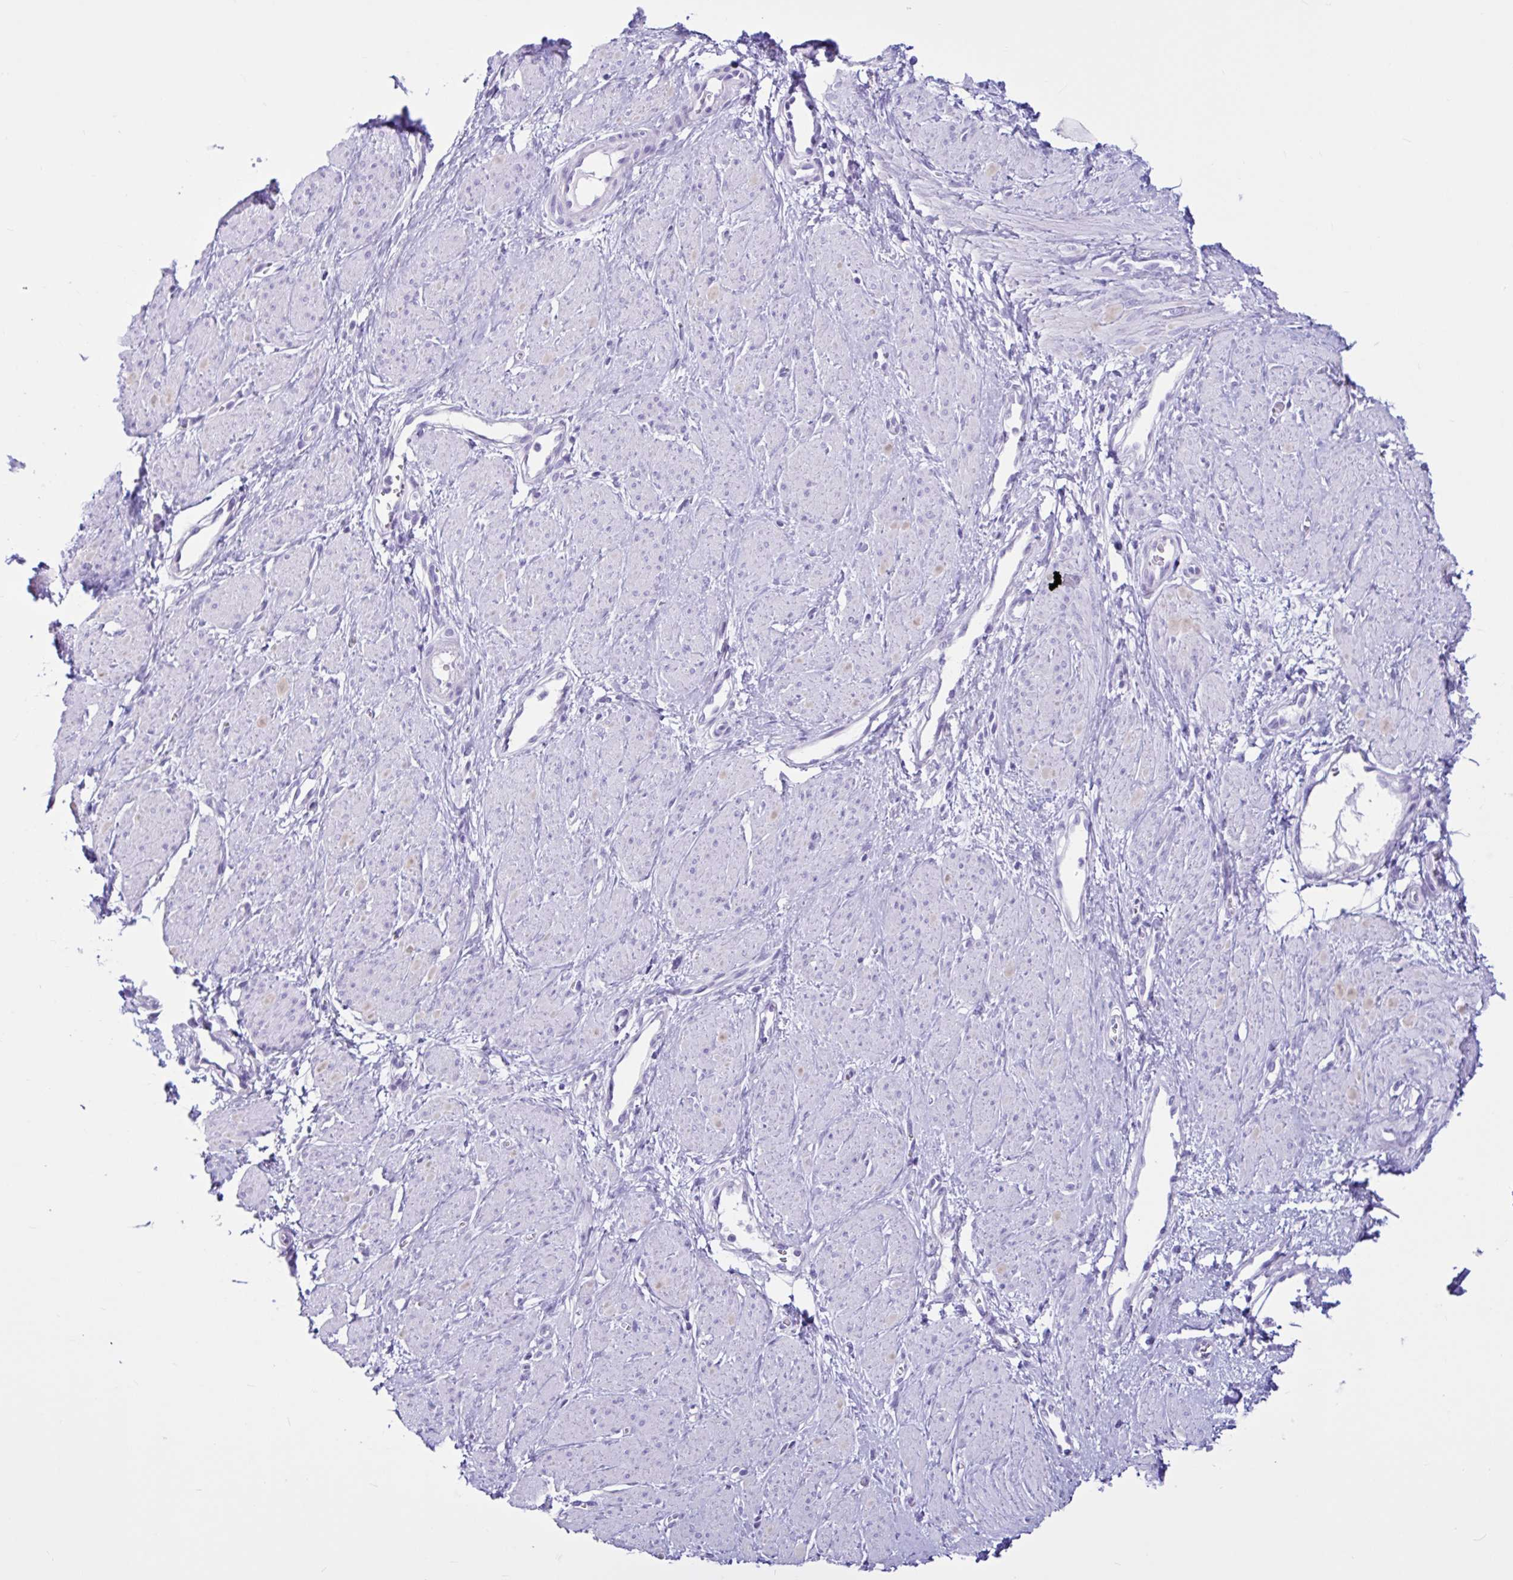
{"staining": {"intensity": "negative", "quantity": "none", "location": "none"}, "tissue": "smooth muscle", "cell_type": "Smooth muscle cells", "image_type": "normal", "snomed": [{"axis": "morphology", "description": "Normal tissue, NOS"}, {"axis": "topography", "description": "Smooth muscle"}, {"axis": "topography", "description": "Uterus"}], "caption": "Immunohistochemical staining of unremarkable human smooth muscle demonstrates no significant staining in smooth muscle cells. (DAB (3,3'-diaminobenzidine) immunohistochemistry visualized using brightfield microscopy, high magnification).", "gene": "CYP19A1", "patient": {"sex": "female", "age": 39}}